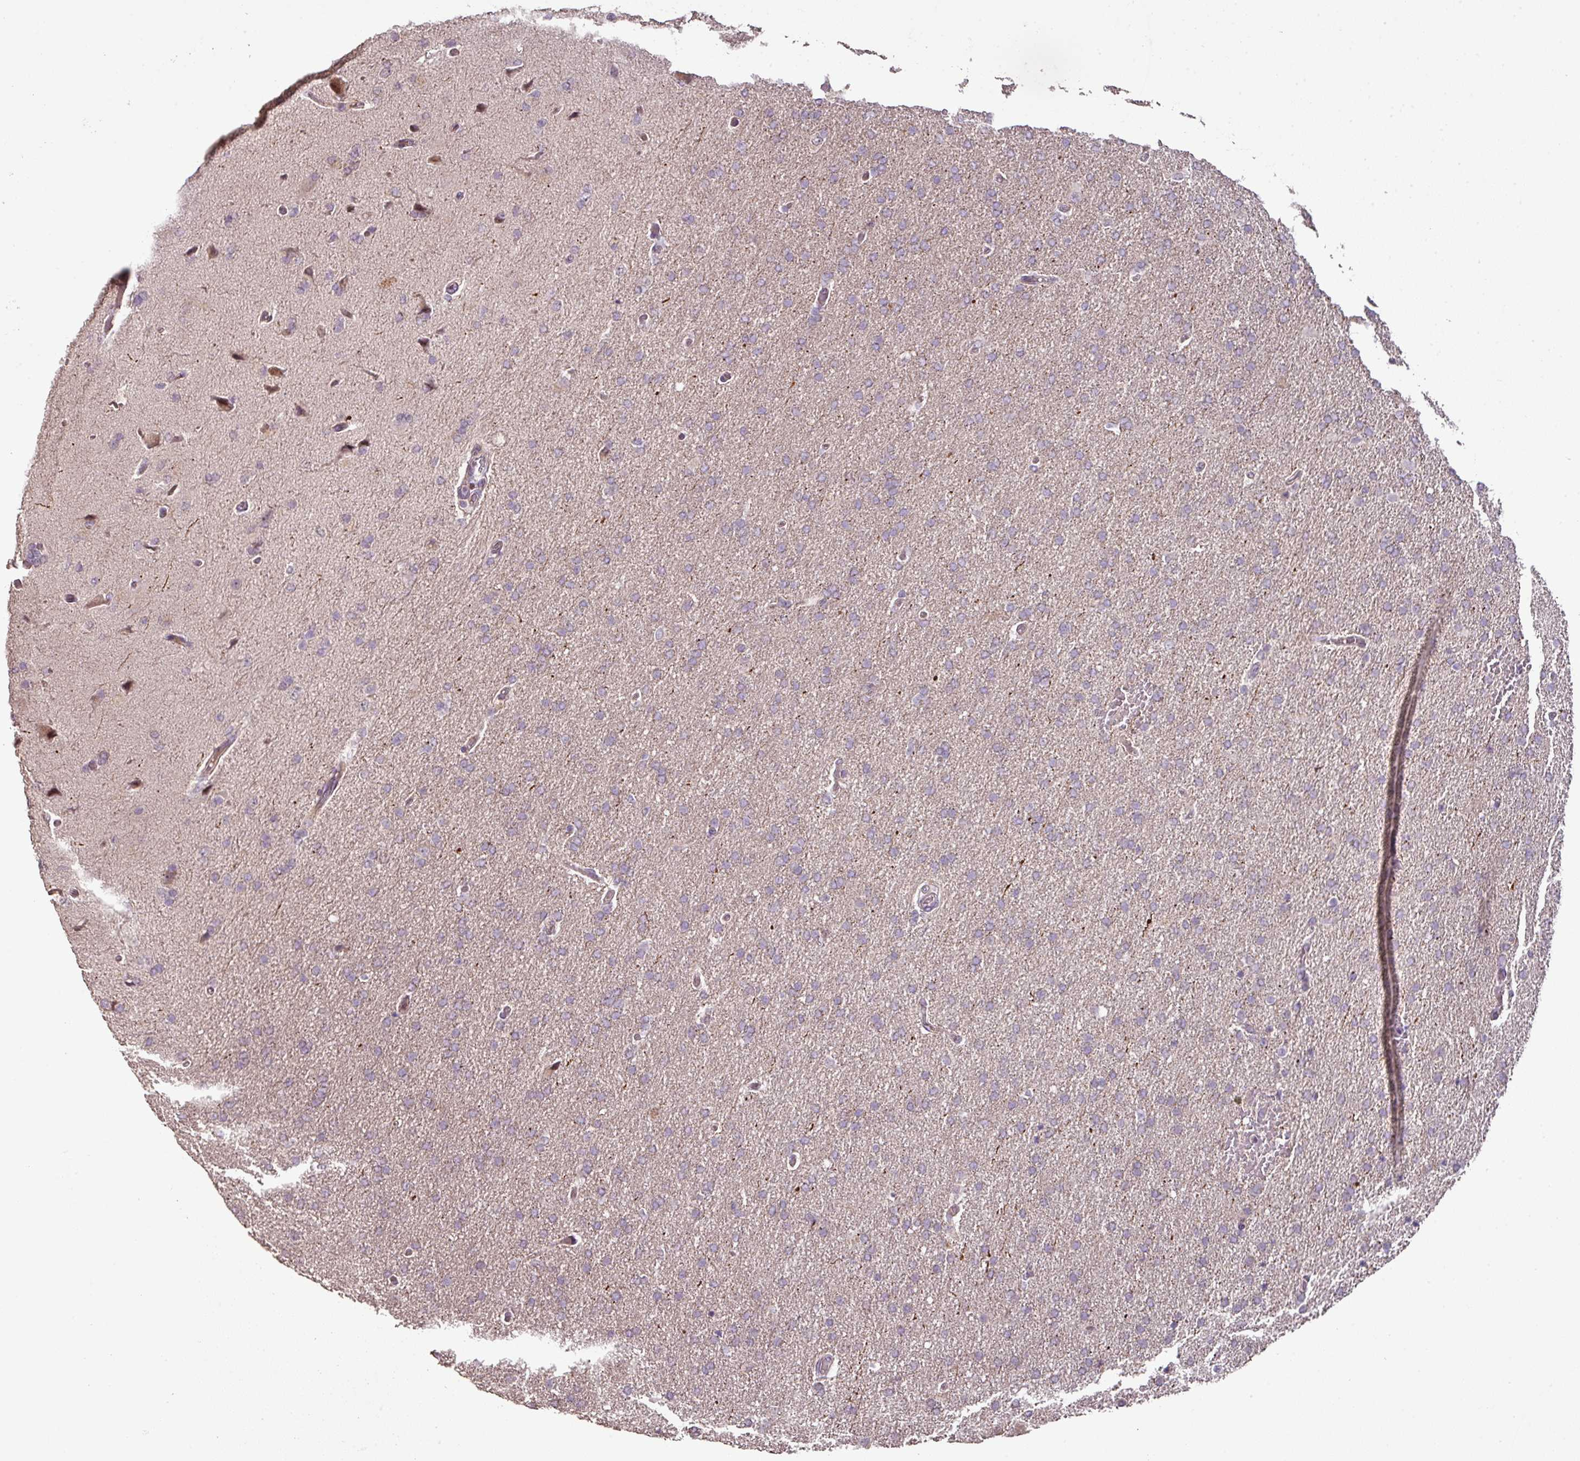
{"staining": {"intensity": "negative", "quantity": "none", "location": "none"}, "tissue": "glioma", "cell_type": "Tumor cells", "image_type": "cancer", "snomed": [{"axis": "morphology", "description": "Glioma, malignant, High grade"}, {"axis": "topography", "description": "Brain"}], "caption": "An image of malignant glioma (high-grade) stained for a protein shows no brown staining in tumor cells.", "gene": "CXCR5", "patient": {"sex": "male", "age": 72}}